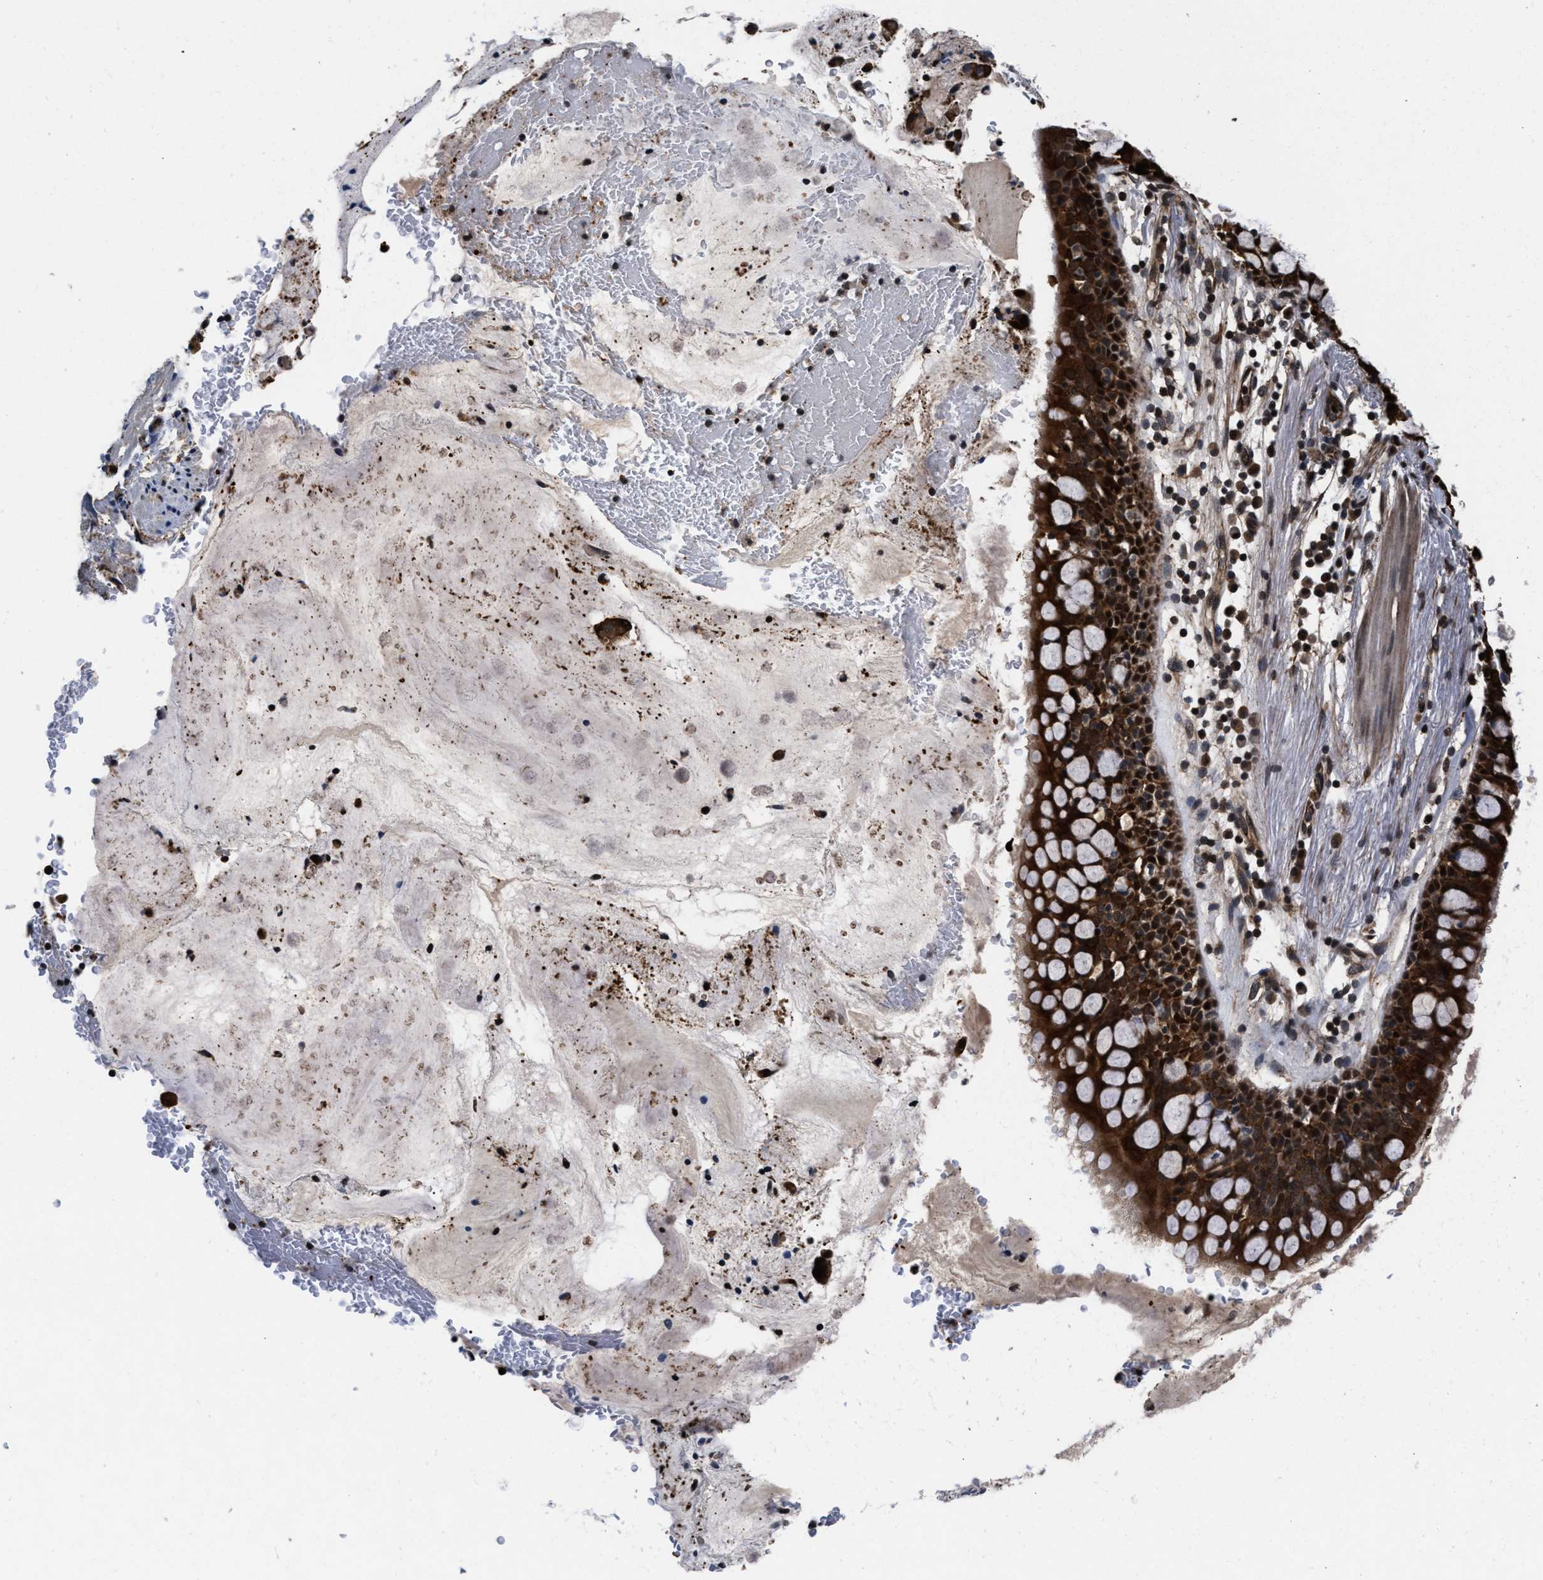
{"staining": {"intensity": "strong", "quantity": ">75%", "location": "cytoplasmic/membranous"}, "tissue": "bronchus", "cell_type": "Respiratory epithelial cells", "image_type": "normal", "snomed": [{"axis": "morphology", "description": "Normal tissue, NOS"}, {"axis": "morphology", "description": "Inflammation, NOS"}, {"axis": "topography", "description": "Cartilage tissue"}, {"axis": "topography", "description": "Bronchus"}], "caption": "Immunohistochemical staining of benign bronchus demonstrates strong cytoplasmic/membranous protein staining in about >75% of respiratory epithelial cells.", "gene": "RBM33", "patient": {"sex": "male", "age": 77}}